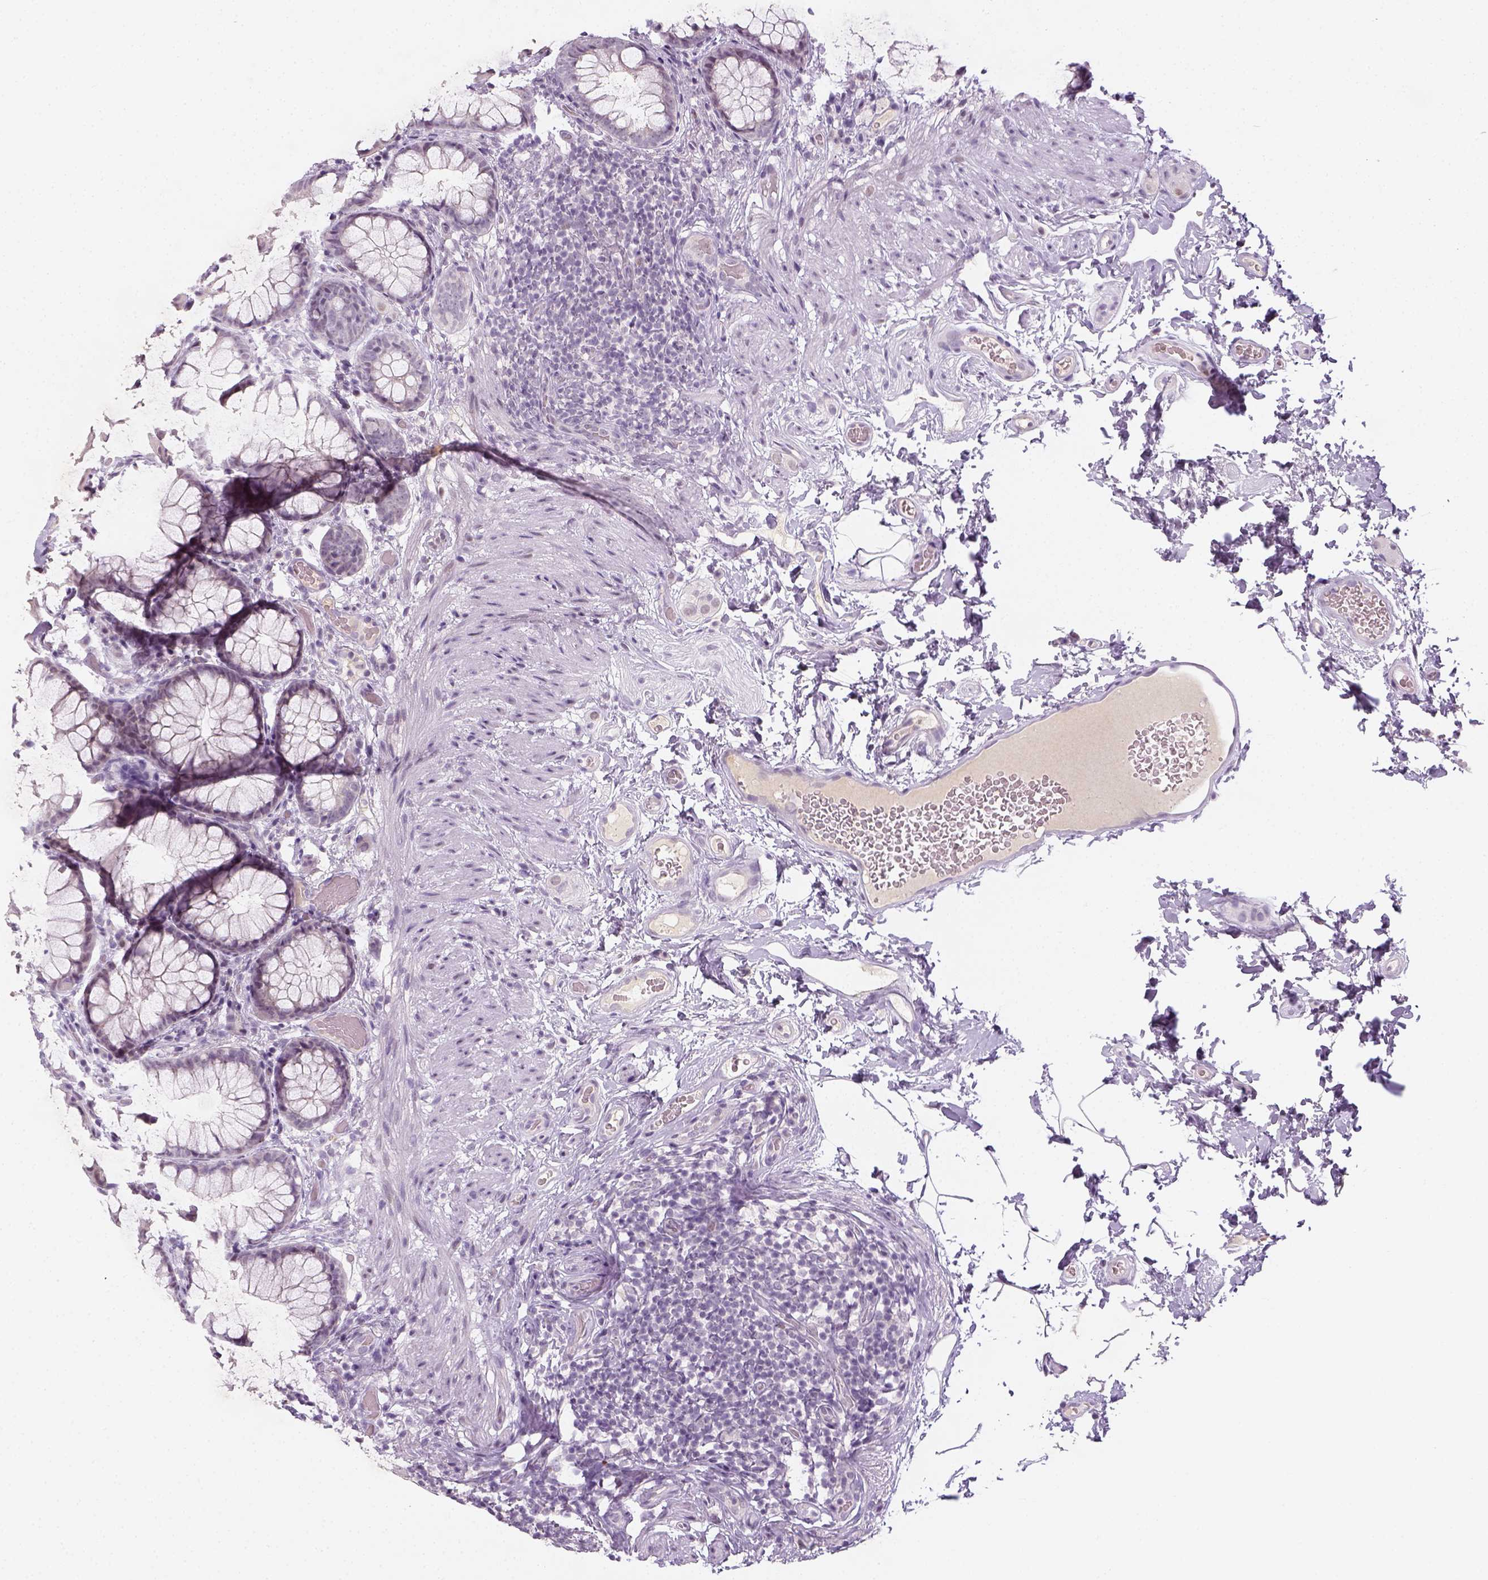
{"staining": {"intensity": "weak", "quantity": "<25%", "location": "nuclear"}, "tissue": "rectum", "cell_type": "Glandular cells", "image_type": "normal", "snomed": [{"axis": "morphology", "description": "Normal tissue, NOS"}, {"axis": "topography", "description": "Rectum"}], "caption": "Protein analysis of normal rectum reveals no significant expression in glandular cells.", "gene": "MAGEB3", "patient": {"sex": "female", "age": 62}}